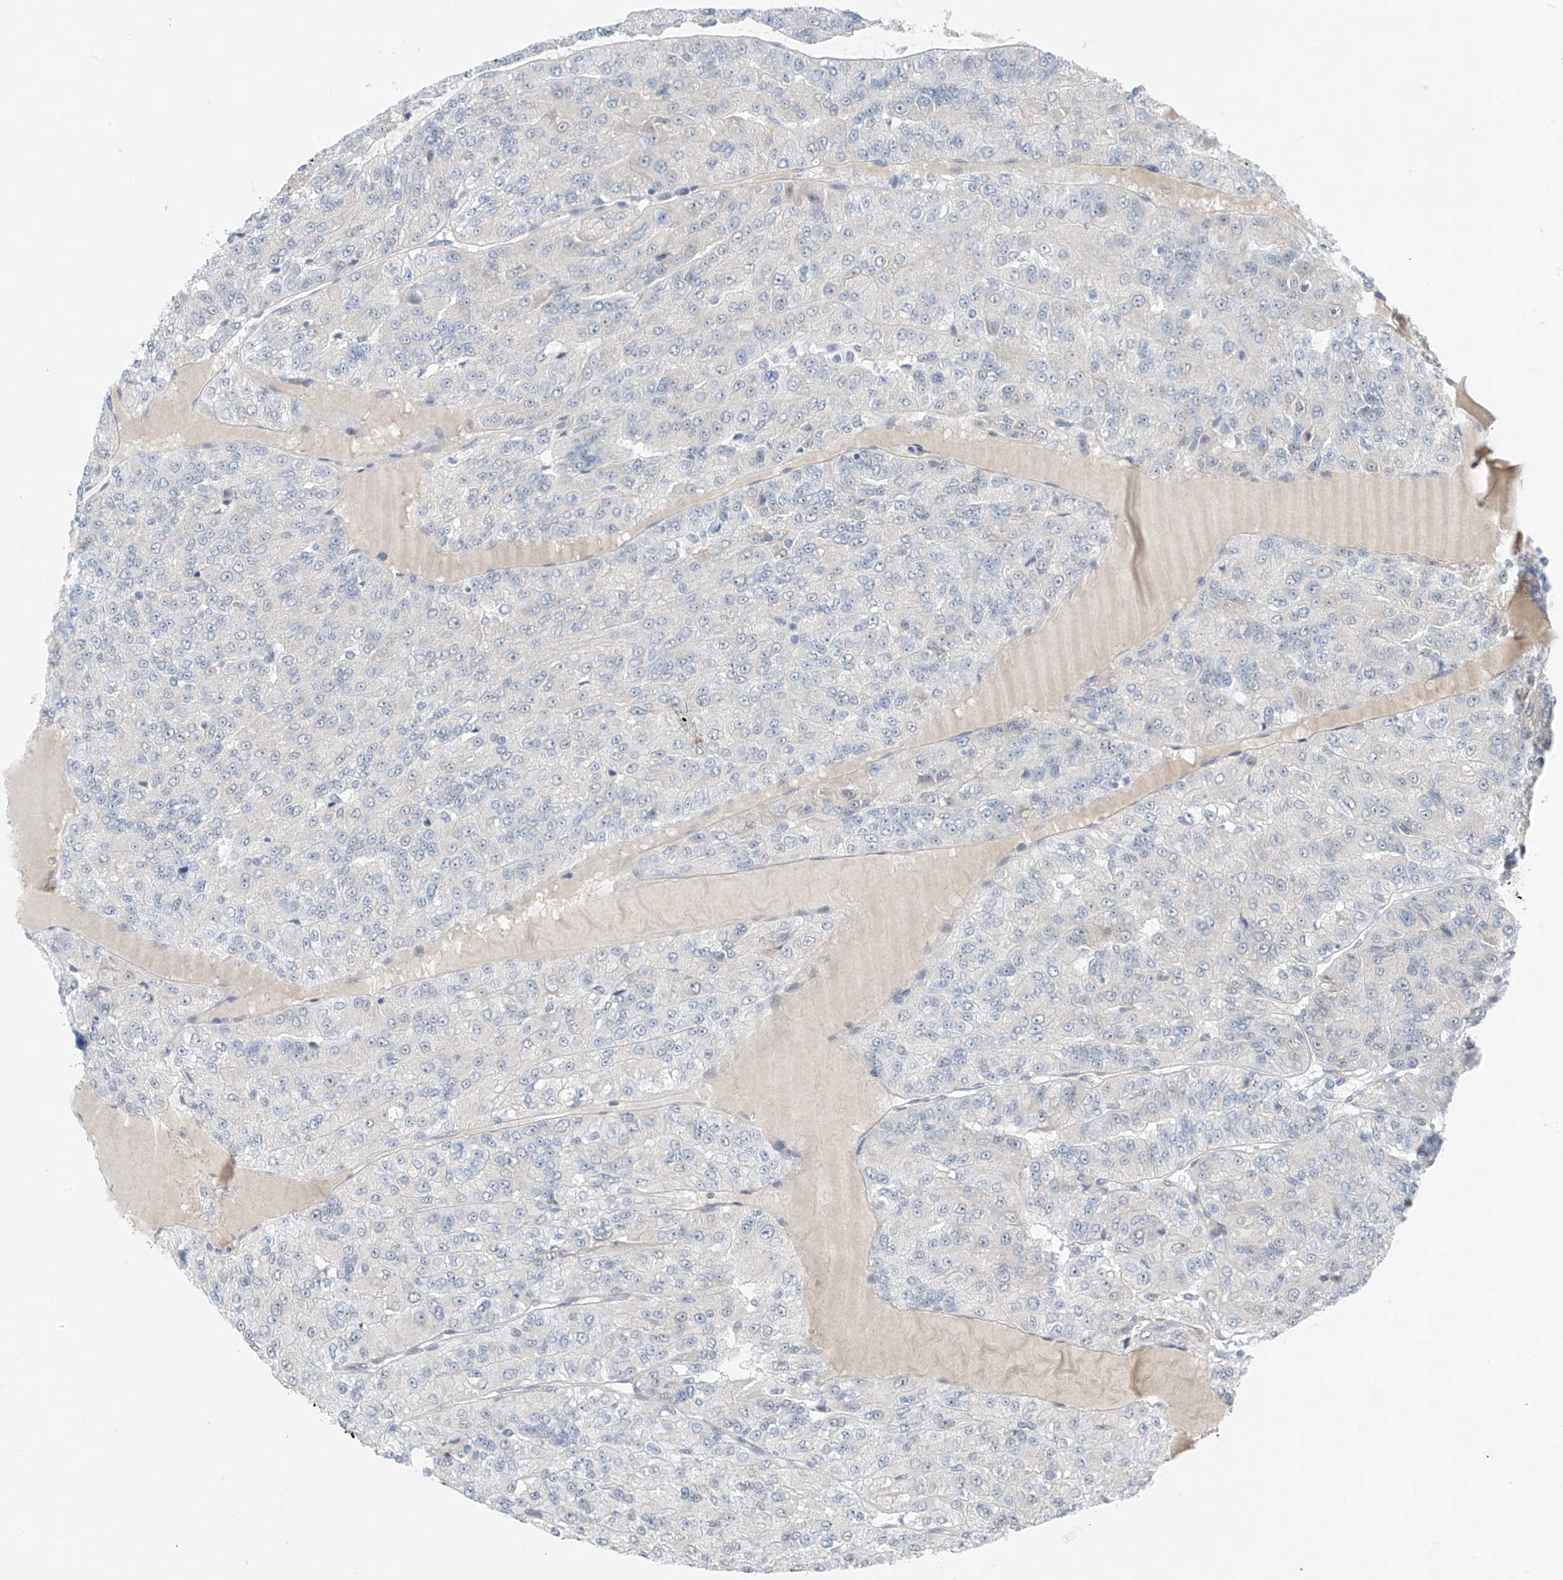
{"staining": {"intensity": "negative", "quantity": "none", "location": "none"}, "tissue": "renal cancer", "cell_type": "Tumor cells", "image_type": "cancer", "snomed": [{"axis": "morphology", "description": "Adenocarcinoma, NOS"}, {"axis": "topography", "description": "Kidney"}], "caption": "This is a photomicrograph of IHC staining of adenocarcinoma (renal), which shows no staining in tumor cells.", "gene": "CYP4V2", "patient": {"sex": "female", "age": 63}}